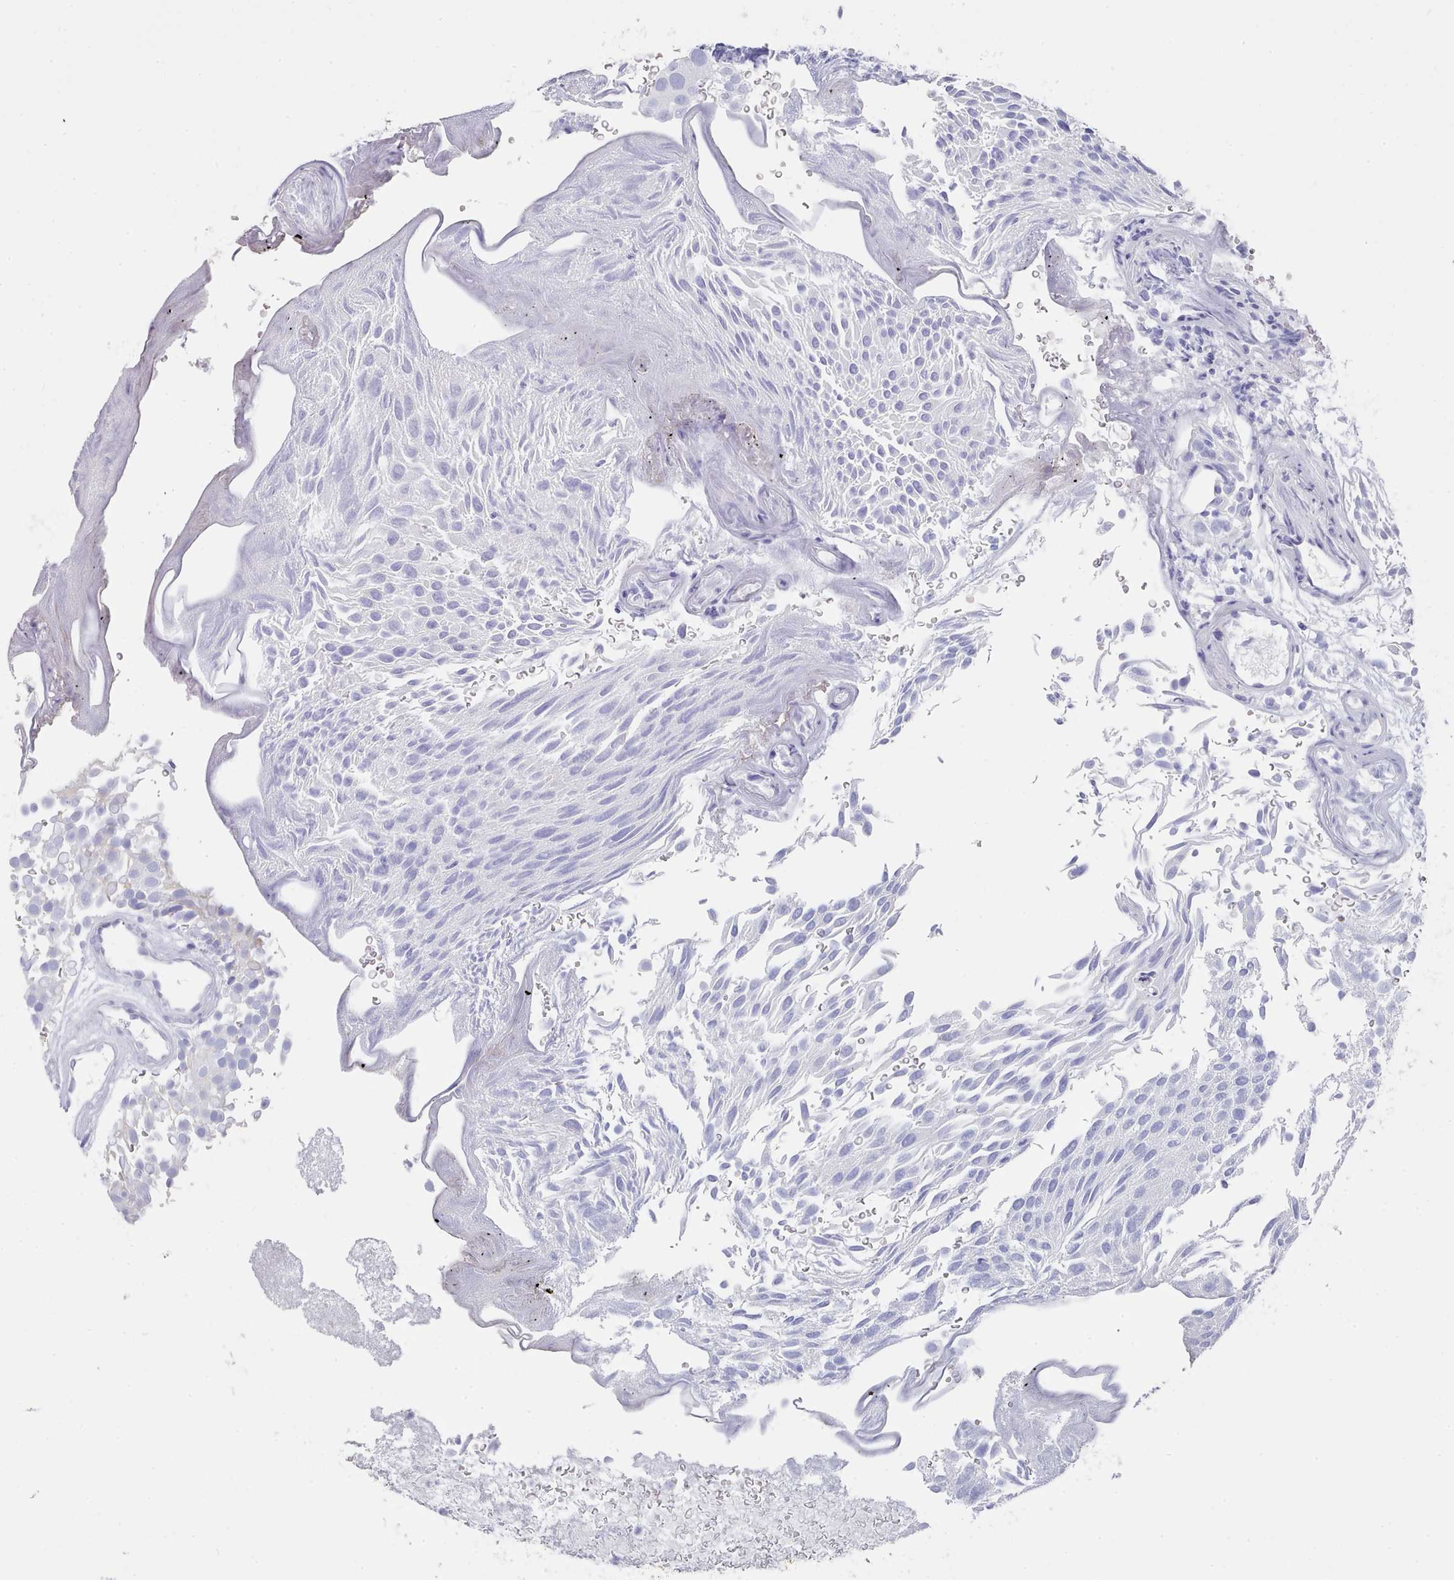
{"staining": {"intensity": "negative", "quantity": "none", "location": "none"}, "tissue": "urothelial cancer", "cell_type": "Tumor cells", "image_type": "cancer", "snomed": [{"axis": "morphology", "description": "Urothelial carcinoma, Low grade"}, {"axis": "topography", "description": "Urinary bladder"}], "caption": "The photomicrograph demonstrates no staining of tumor cells in low-grade urothelial carcinoma.", "gene": "LRRC37A", "patient": {"sex": "male", "age": 78}}